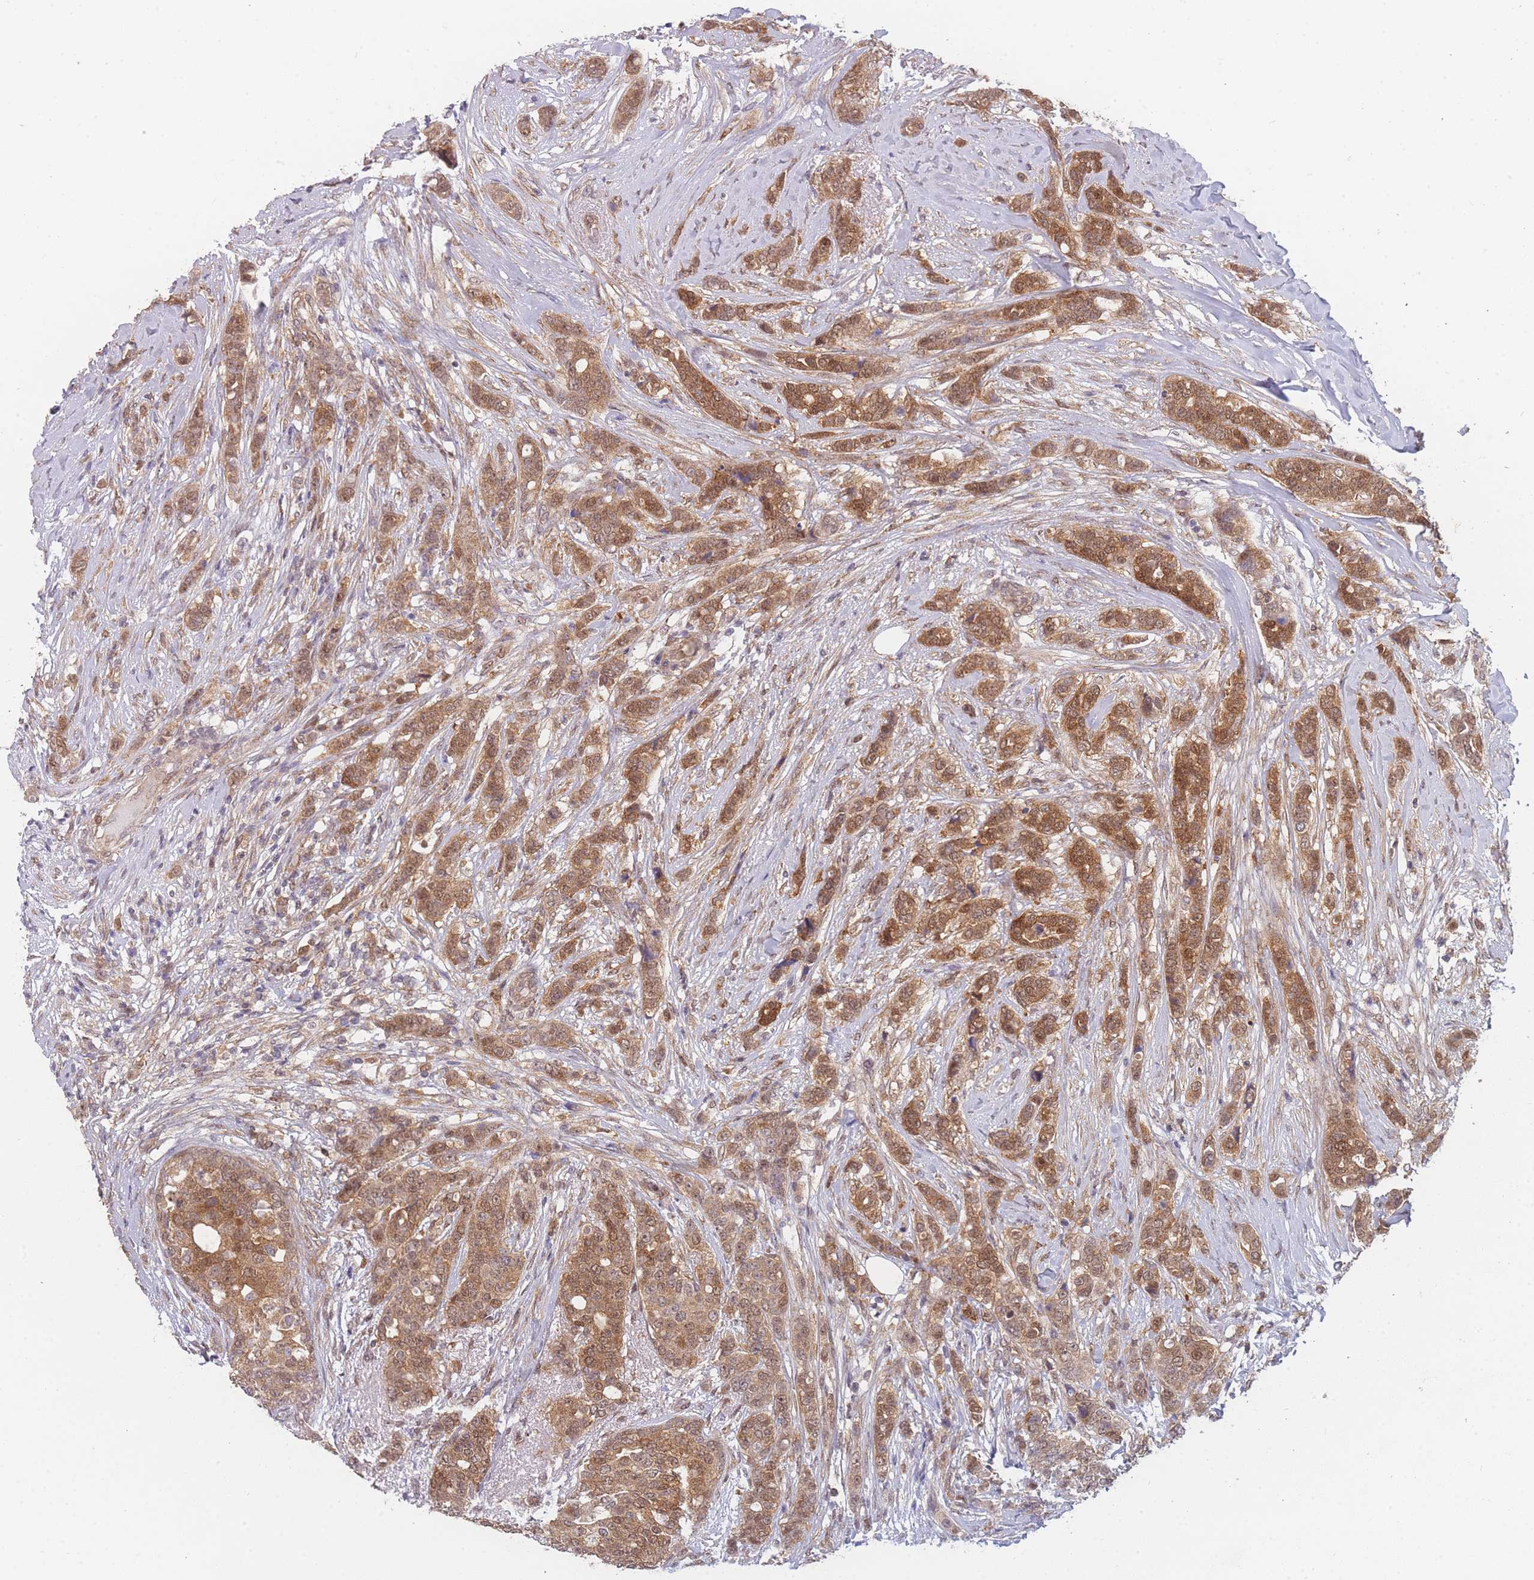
{"staining": {"intensity": "moderate", "quantity": ">75%", "location": "cytoplasmic/membranous,nuclear"}, "tissue": "breast cancer", "cell_type": "Tumor cells", "image_type": "cancer", "snomed": [{"axis": "morphology", "description": "Lobular carcinoma"}, {"axis": "topography", "description": "Breast"}], "caption": "Immunohistochemical staining of breast cancer (lobular carcinoma) shows moderate cytoplasmic/membranous and nuclear protein positivity in about >75% of tumor cells.", "gene": "MRI1", "patient": {"sex": "female", "age": 51}}